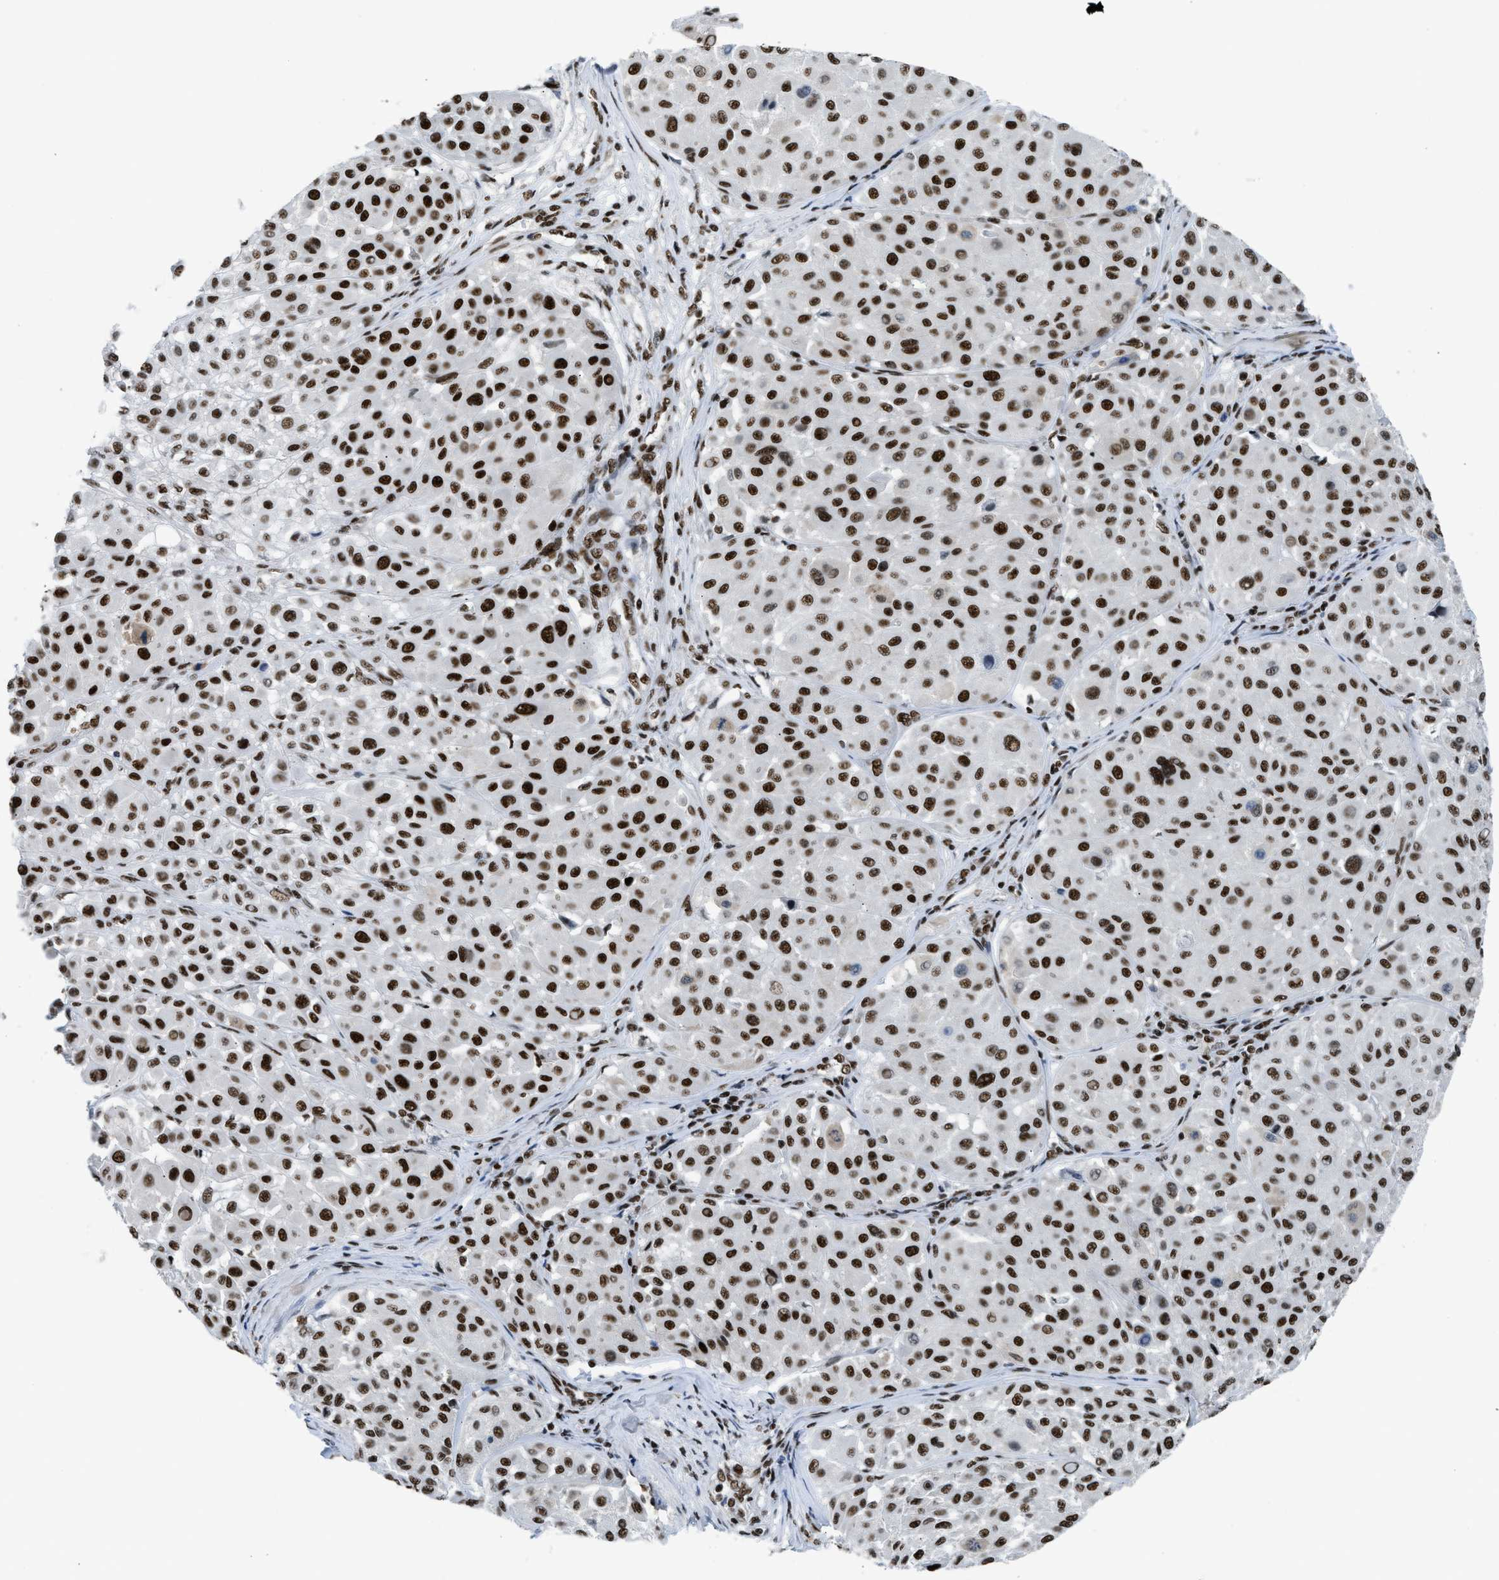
{"staining": {"intensity": "strong", "quantity": ">75%", "location": "nuclear"}, "tissue": "melanoma", "cell_type": "Tumor cells", "image_type": "cancer", "snomed": [{"axis": "morphology", "description": "Malignant melanoma, Metastatic site"}, {"axis": "topography", "description": "Soft tissue"}], "caption": "Strong nuclear protein positivity is seen in about >75% of tumor cells in malignant melanoma (metastatic site). (DAB (3,3'-diaminobenzidine) IHC with brightfield microscopy, high magnification).", "gene": "SCAF4", "patient": {"sex": "male", "age": 41}}